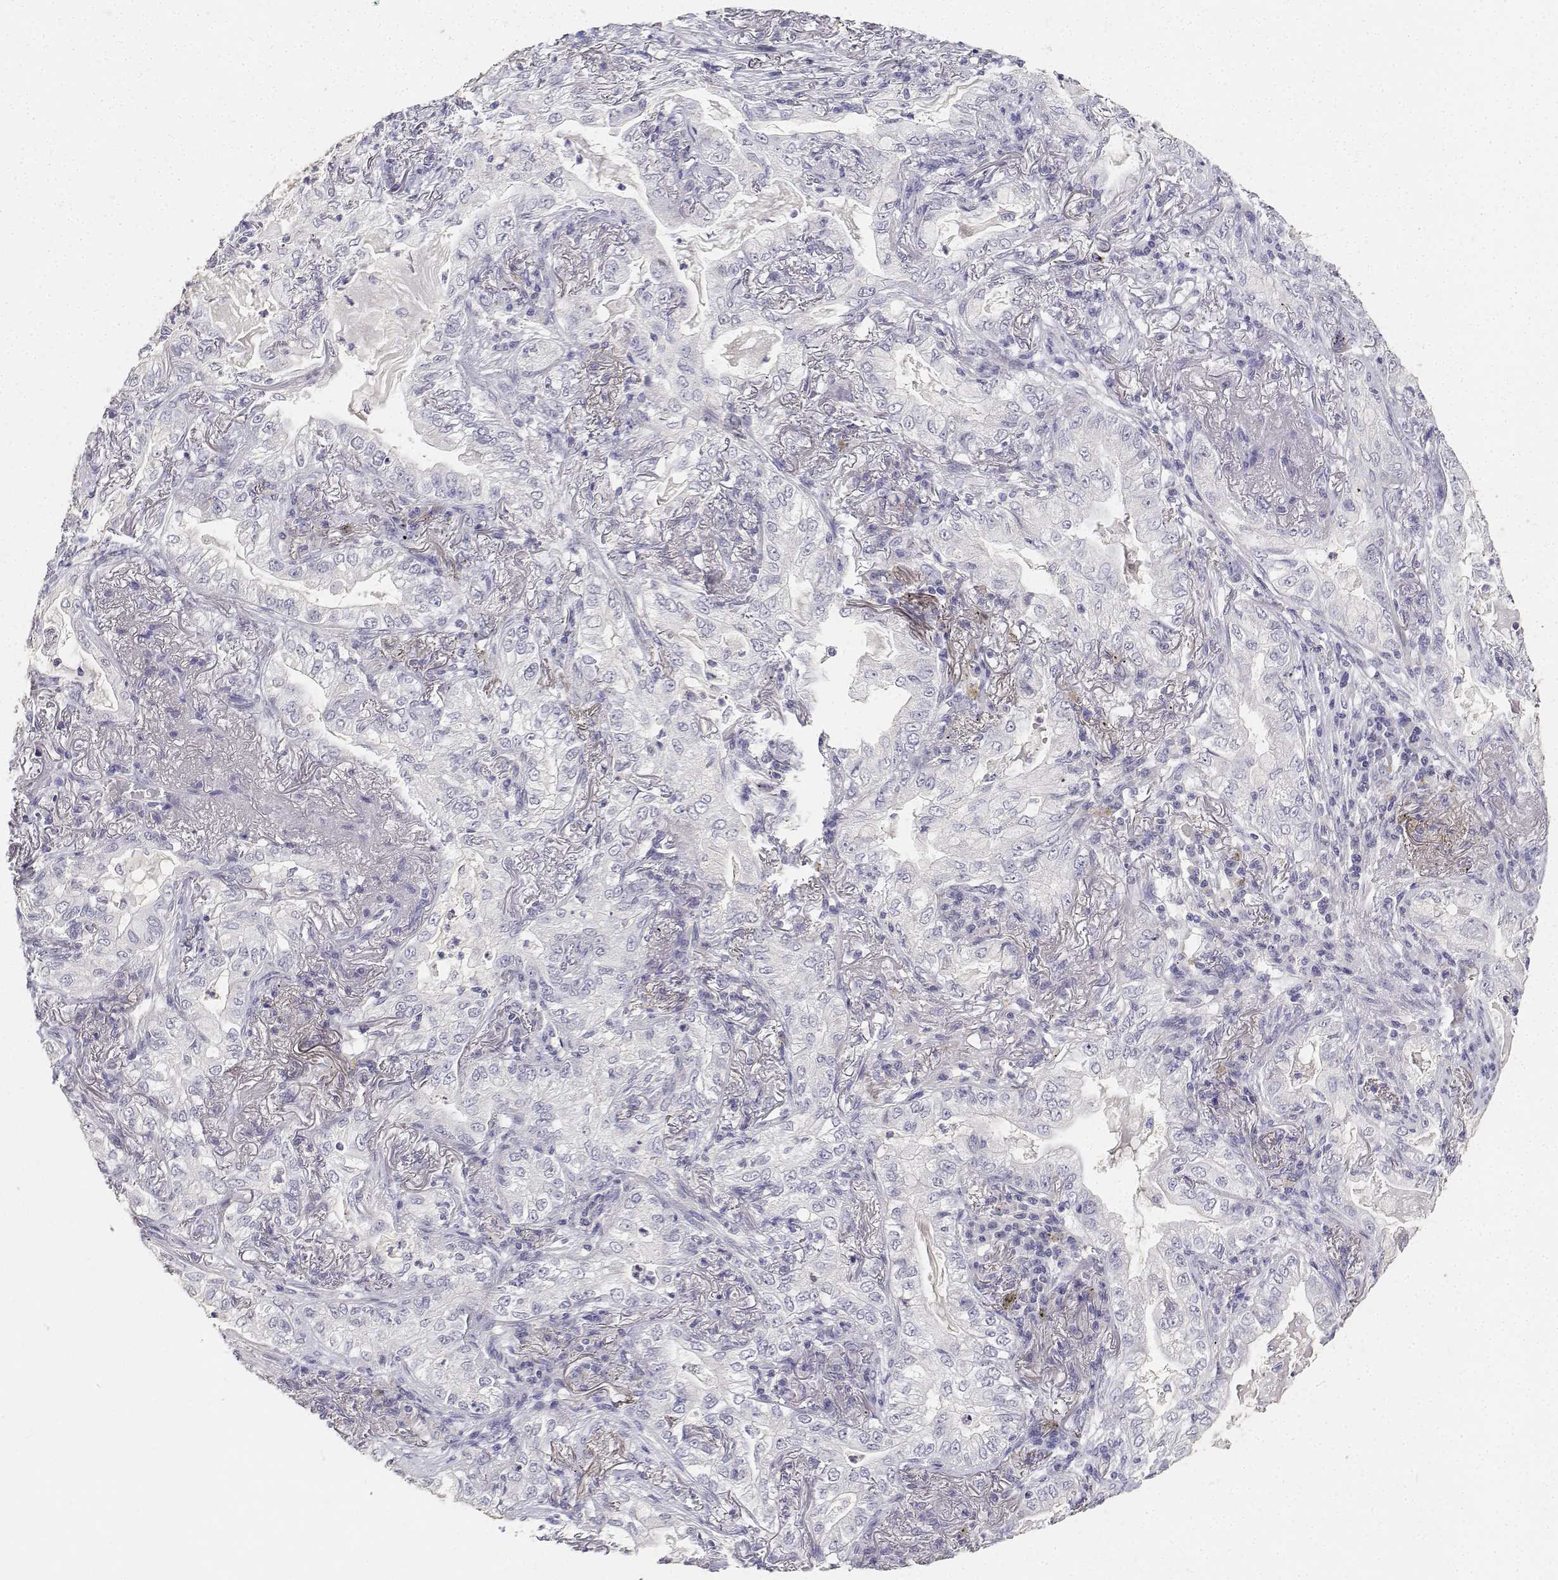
{"staining": {"intensity": "negative", "quantity": "none", "location": "none"}, "tissue": "lung cancer", "cell_type": "Tumor cells", "image_type": "cancer", "snomed": [{"axis": "morphology", "description": "Adenocarcinoma, NOS"}, {"axis": "topography", "description": "Lung"}], "caption": "Immunohistochemical staining of lung cancer reveals no significant staining in tumor cells. (DAB immunohistochemistry visualized using brightfield microscopy, high magnification).", "gene": "PAEP", "patient": {"sex": "female", "age": 73}}